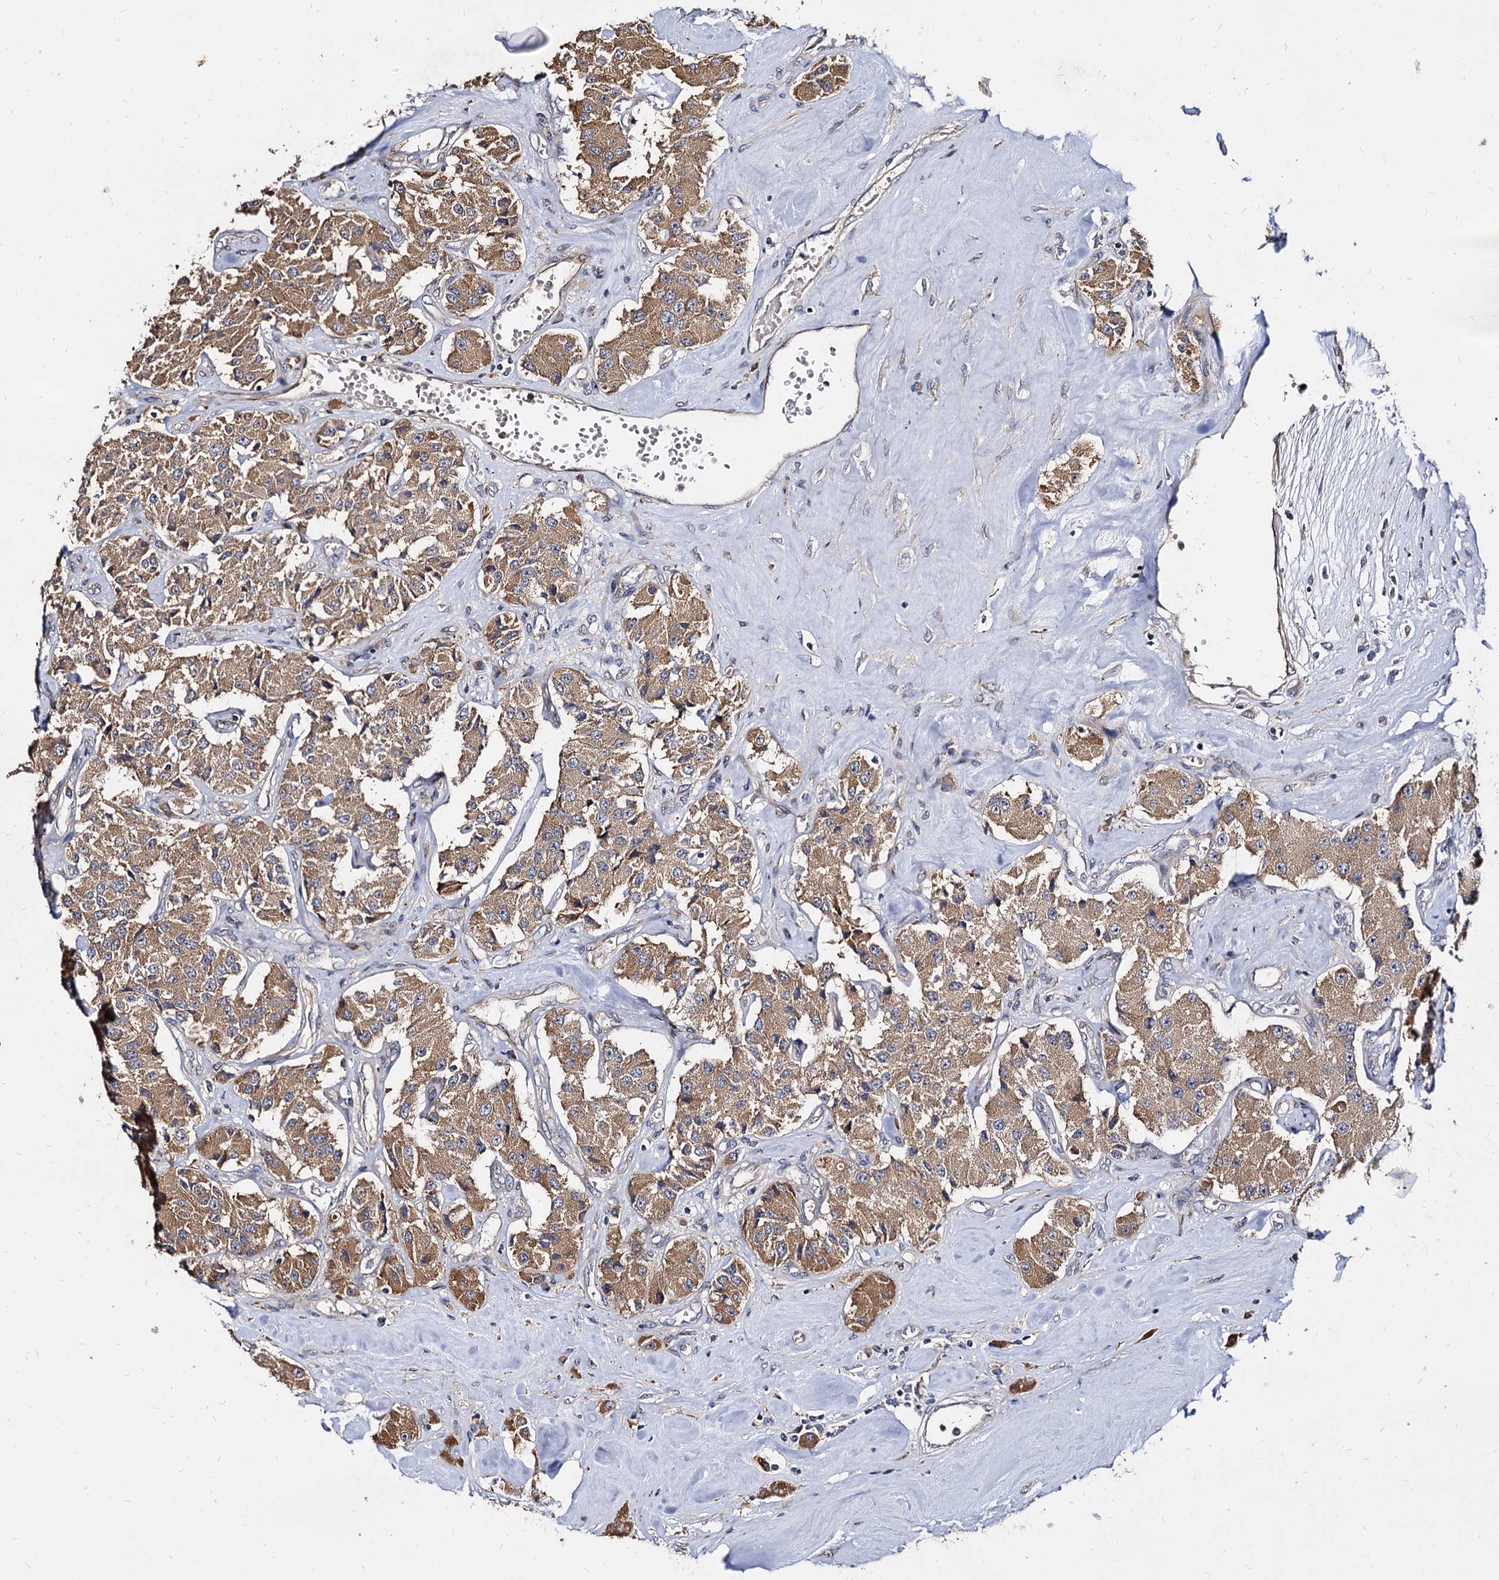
{"staining": {"intensity": "moderate", "quantity": ">75%", "location": "cytoplasmic/membranous"}, "tissue": "carcinoid", "cell_type": "Tumor cells", "image_type": "cancer", "snomed": [{"axis": "morphology", "description": "Carcinoid, malignant, NOS"}, {"axis": "topography", "description": "Pancreas"}], "caption": "The immunohistochemical stain labels moderate cytoplasmic/membranous expression in tumor cells of carcinoid (malignant) tissue. (DAB (3,3'-diaminobenzidine) = brown stain, brightfield microscopy at high magnification).", "gene": "WWC3", "patient": {"sex": "male", "age": 41}}